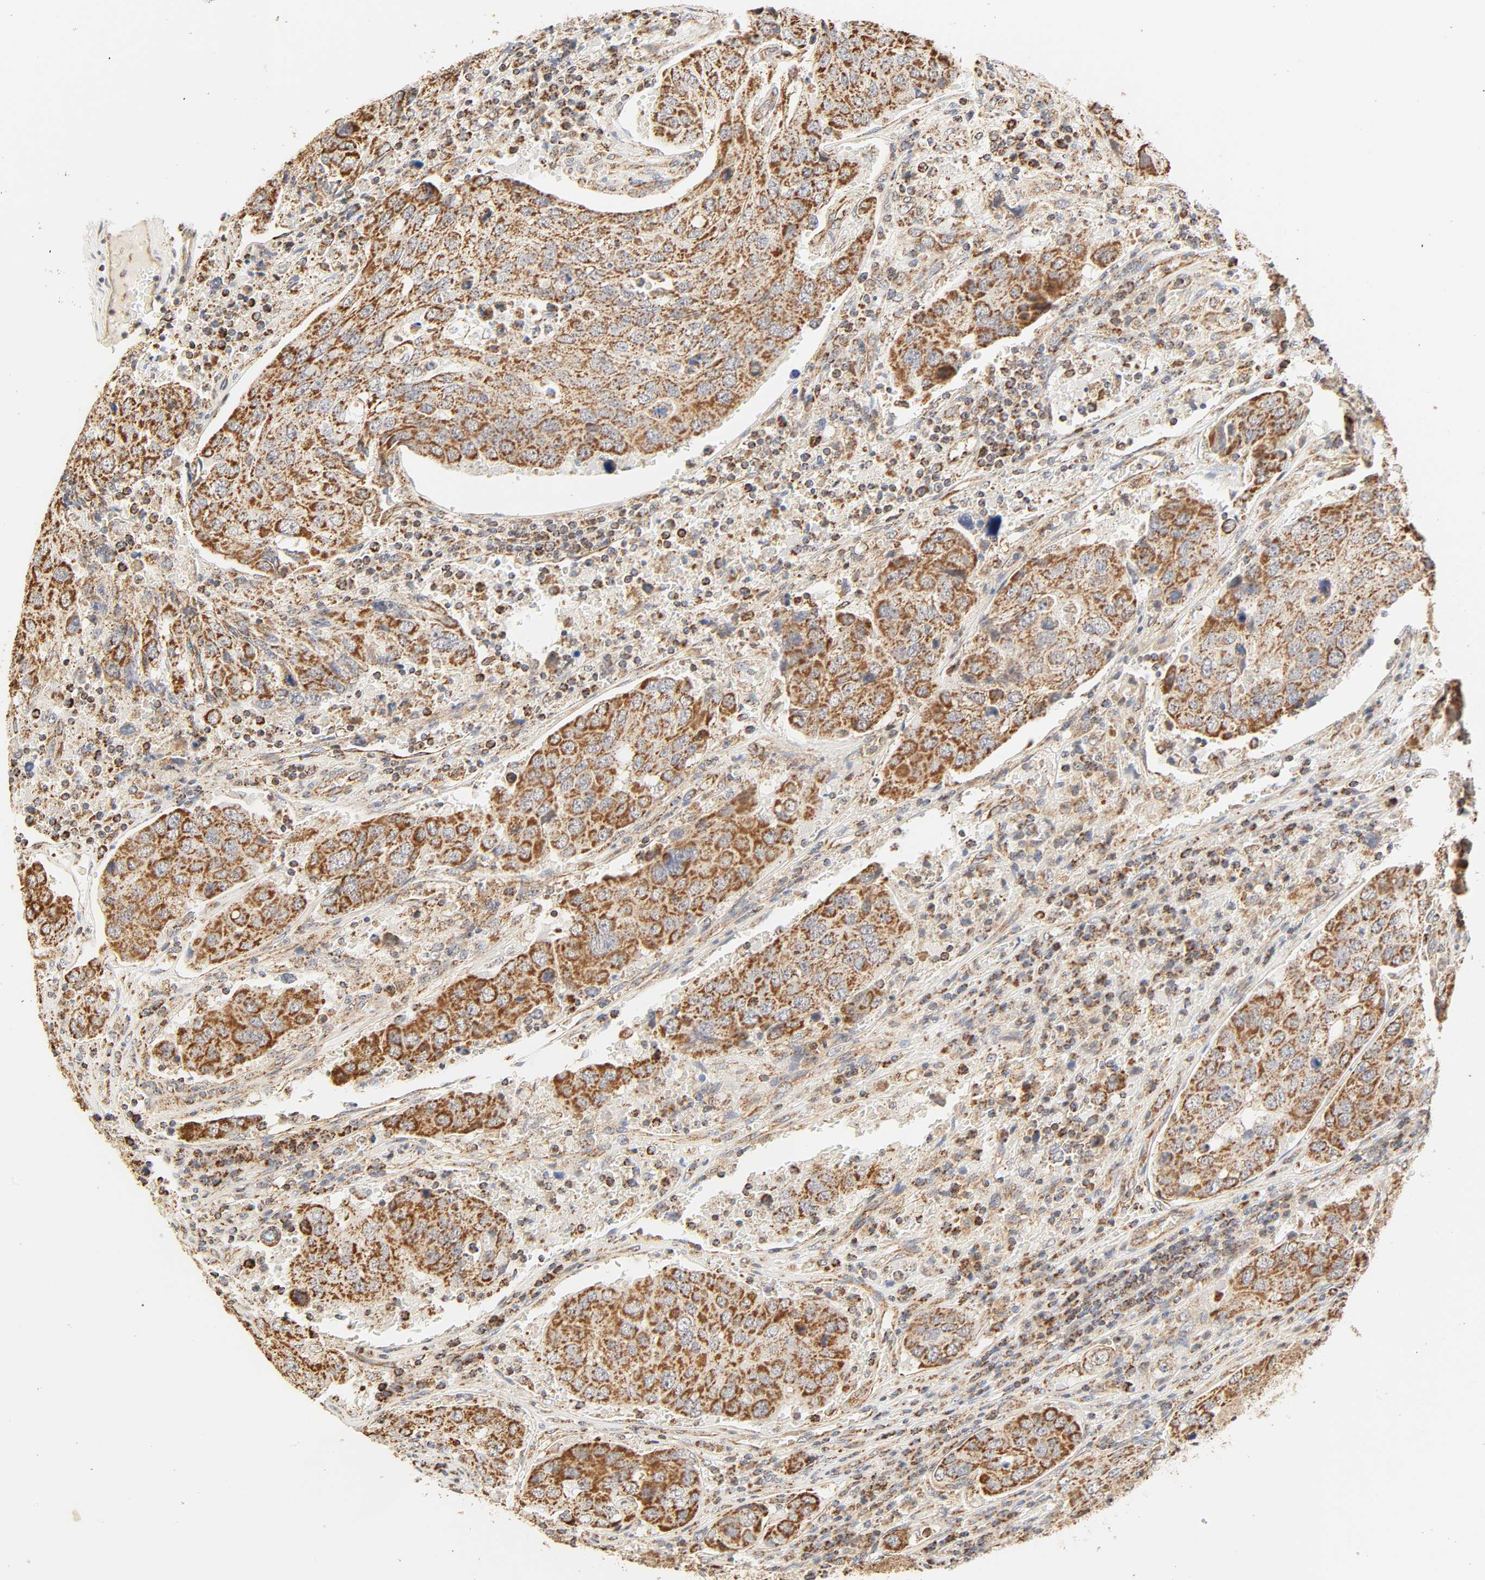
{"staining": {"intensity": "moderate", "quantity": ">75%", "location": "cytoplasmic/membranous"}, "tissue": "urothelial cancer", "cell_type": "Tumor cells", "image_type": "cancer", "snomed": [{"axis": "morphology", "description": "Urothelial carcinoma, High grade"}, {"axis": "topography", "description": "Lymph node"}, {"axis": "topography", "description": "Urinary bladder"}], "caption": "Immunohistochemistry photomicrograph of urothelial cancer stained for a protein (brown), which reveals medium levels of moderate cytoplasmic/membranous positivity in about >75% of tumor cells.", "gene": "ZMAT5", "patient": {"sex": "male", "age": 51}}